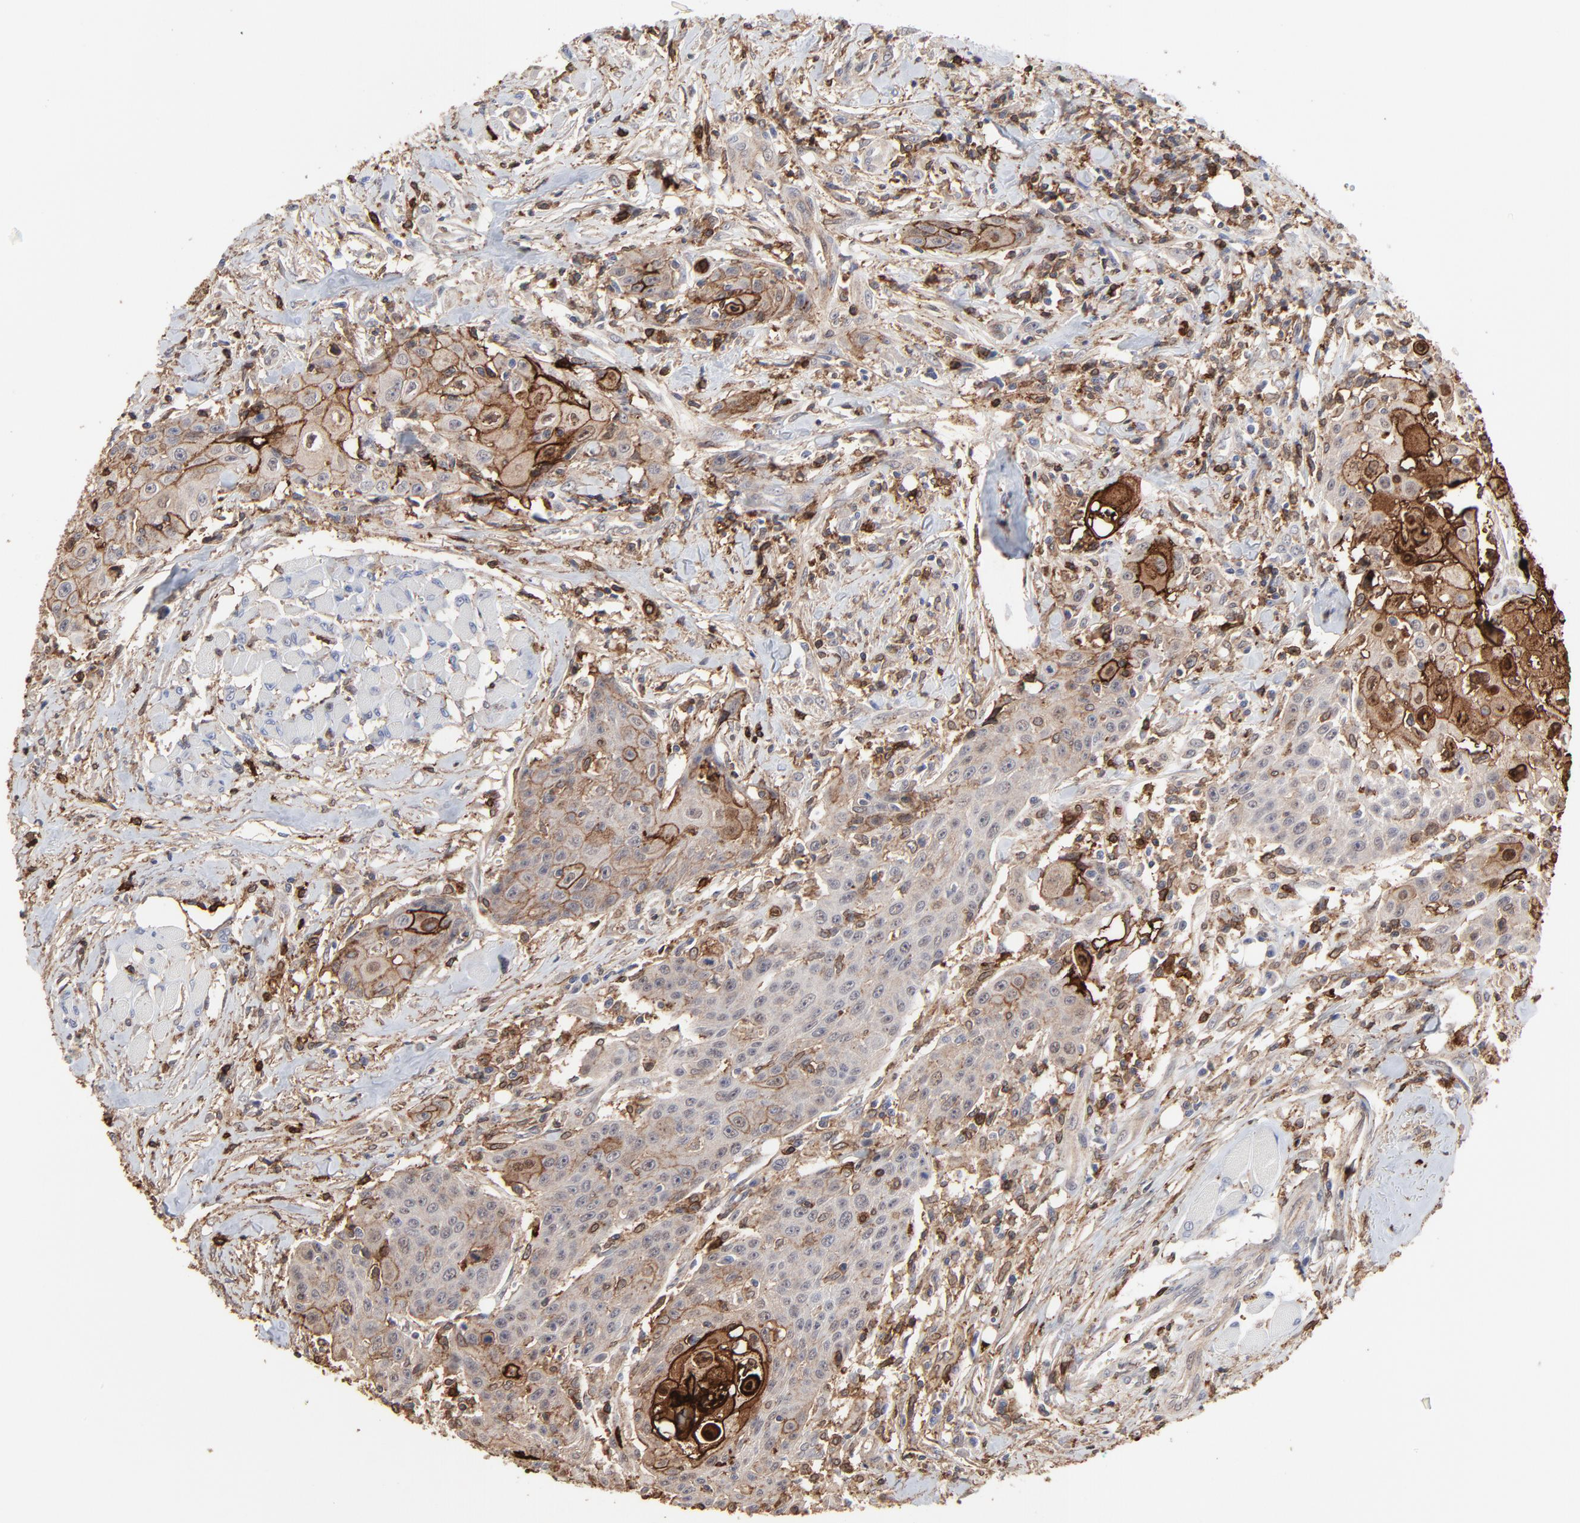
{"staining": {"intensity": "strong", "quantity": "25%-75%", "location": "cytoplasmic/membranous,nuclear"}, "tissue": "head and neck cancer", "cell_type": "Tumor cells", "image_type": "cancer", "snomed": [{"axis": "morphology", "description": "Squamous cell carcinoma, NOS"}, {"axis": "topography", "description": "Oral tissue"}, {"axis": "topography", "description": "Head-Neck"}], "caption": "Head and neck squamous cell carcinoma tissue reveals strong cytoplasmic/membranous and nuclear positivity in about 25%-75% of tumor cells", "gene": "SLC6A14", "patient": {"sex": "female", "age": 82}}